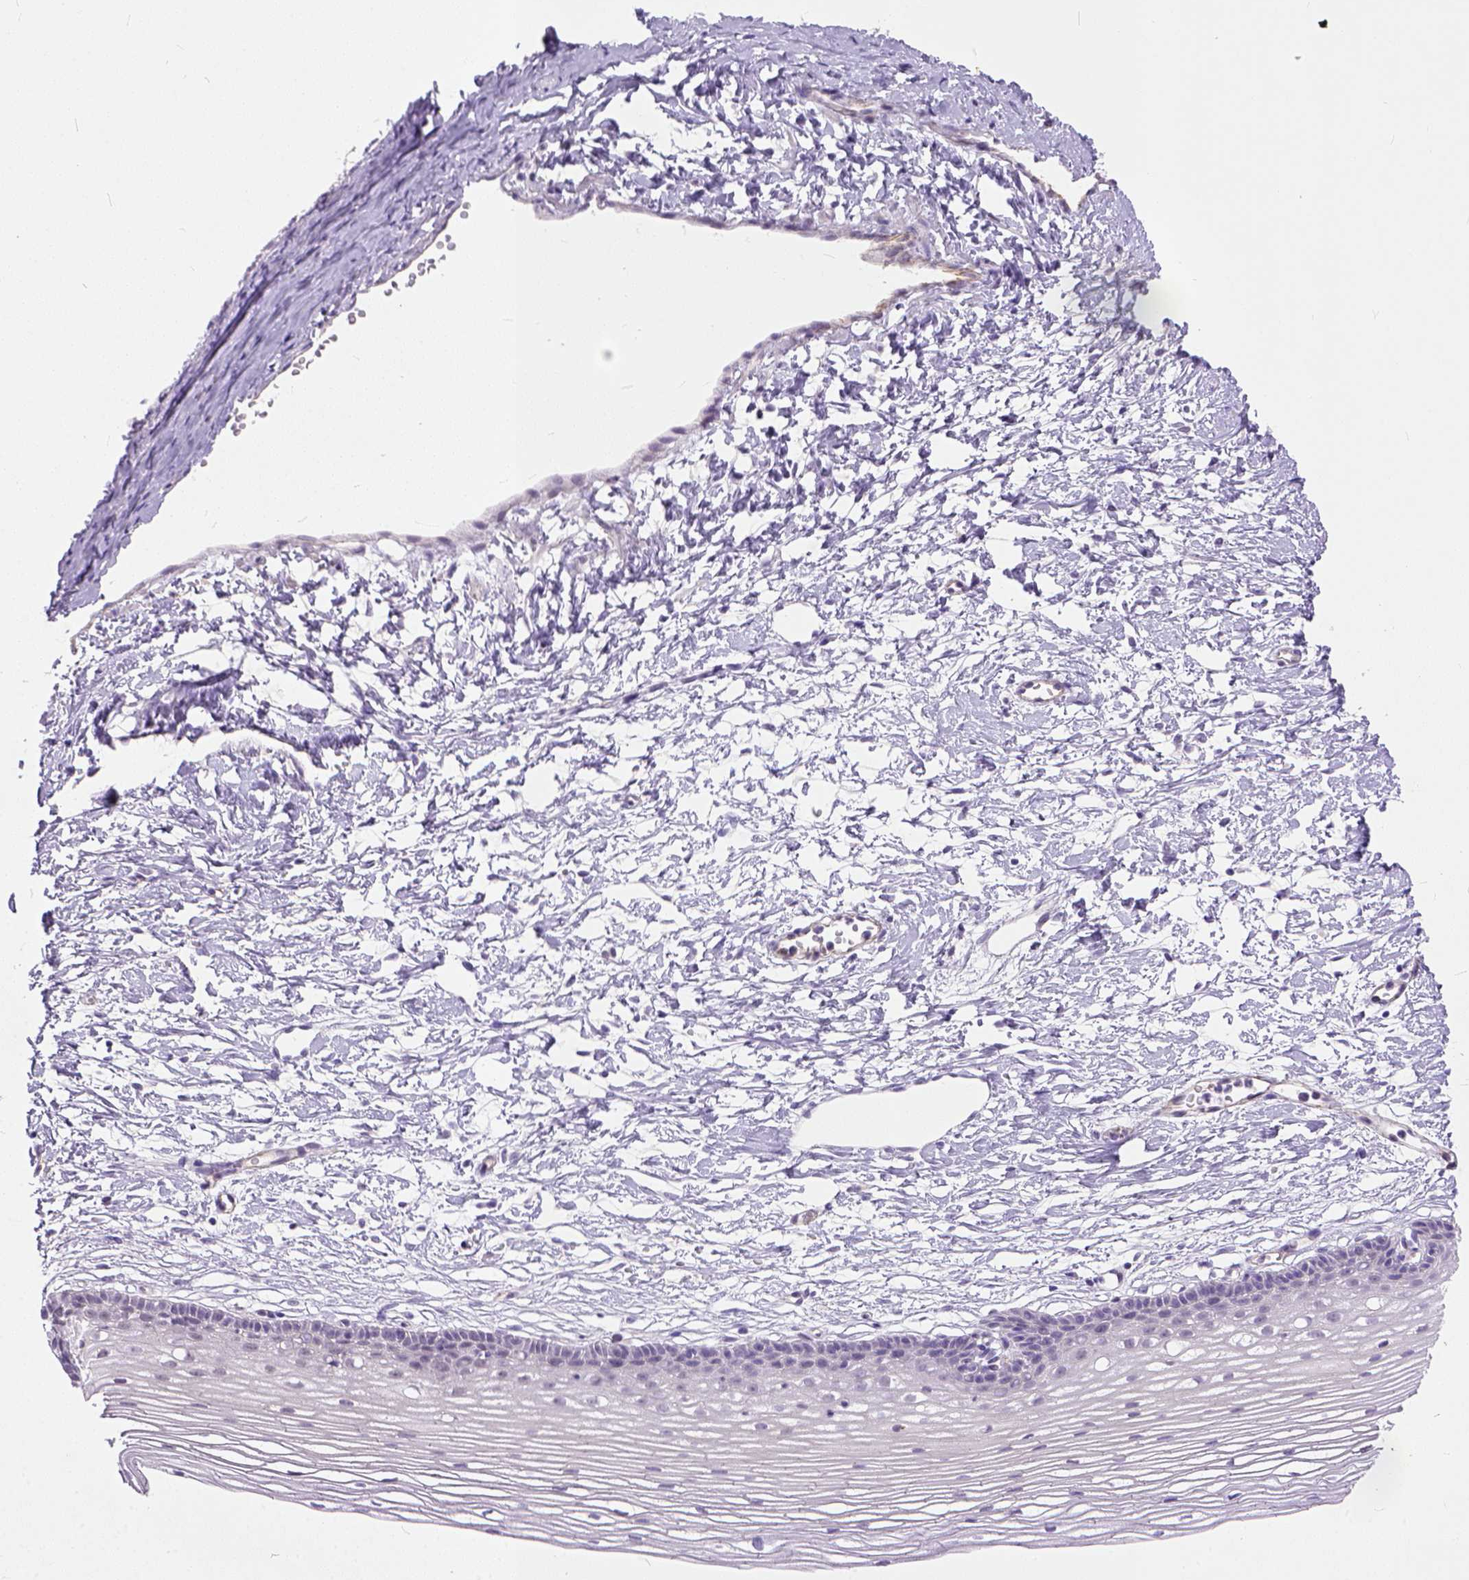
{"staining": {"intensity": "negative", "quantity": "none", "location": "none"}, "tissue": "cervix", "cell_type": "Glandular cells", "image_type": "normal", "snomed": [{"axis": "morphology", "description": "Normal tissue, NOS"}, {"axis": "topography", "description": "Cervix"}], "caption": "Cervix was stained to show a protein in brown. There is no significant expression in glandular cells. (Stains: DAB immunohistochemistry (IHC) with hematoxylin counter stain, Microscopy: brightfield microscopy at high magnification).", "gene": "ADGRF1", "patient": {"sex": "female", "age": 40}}